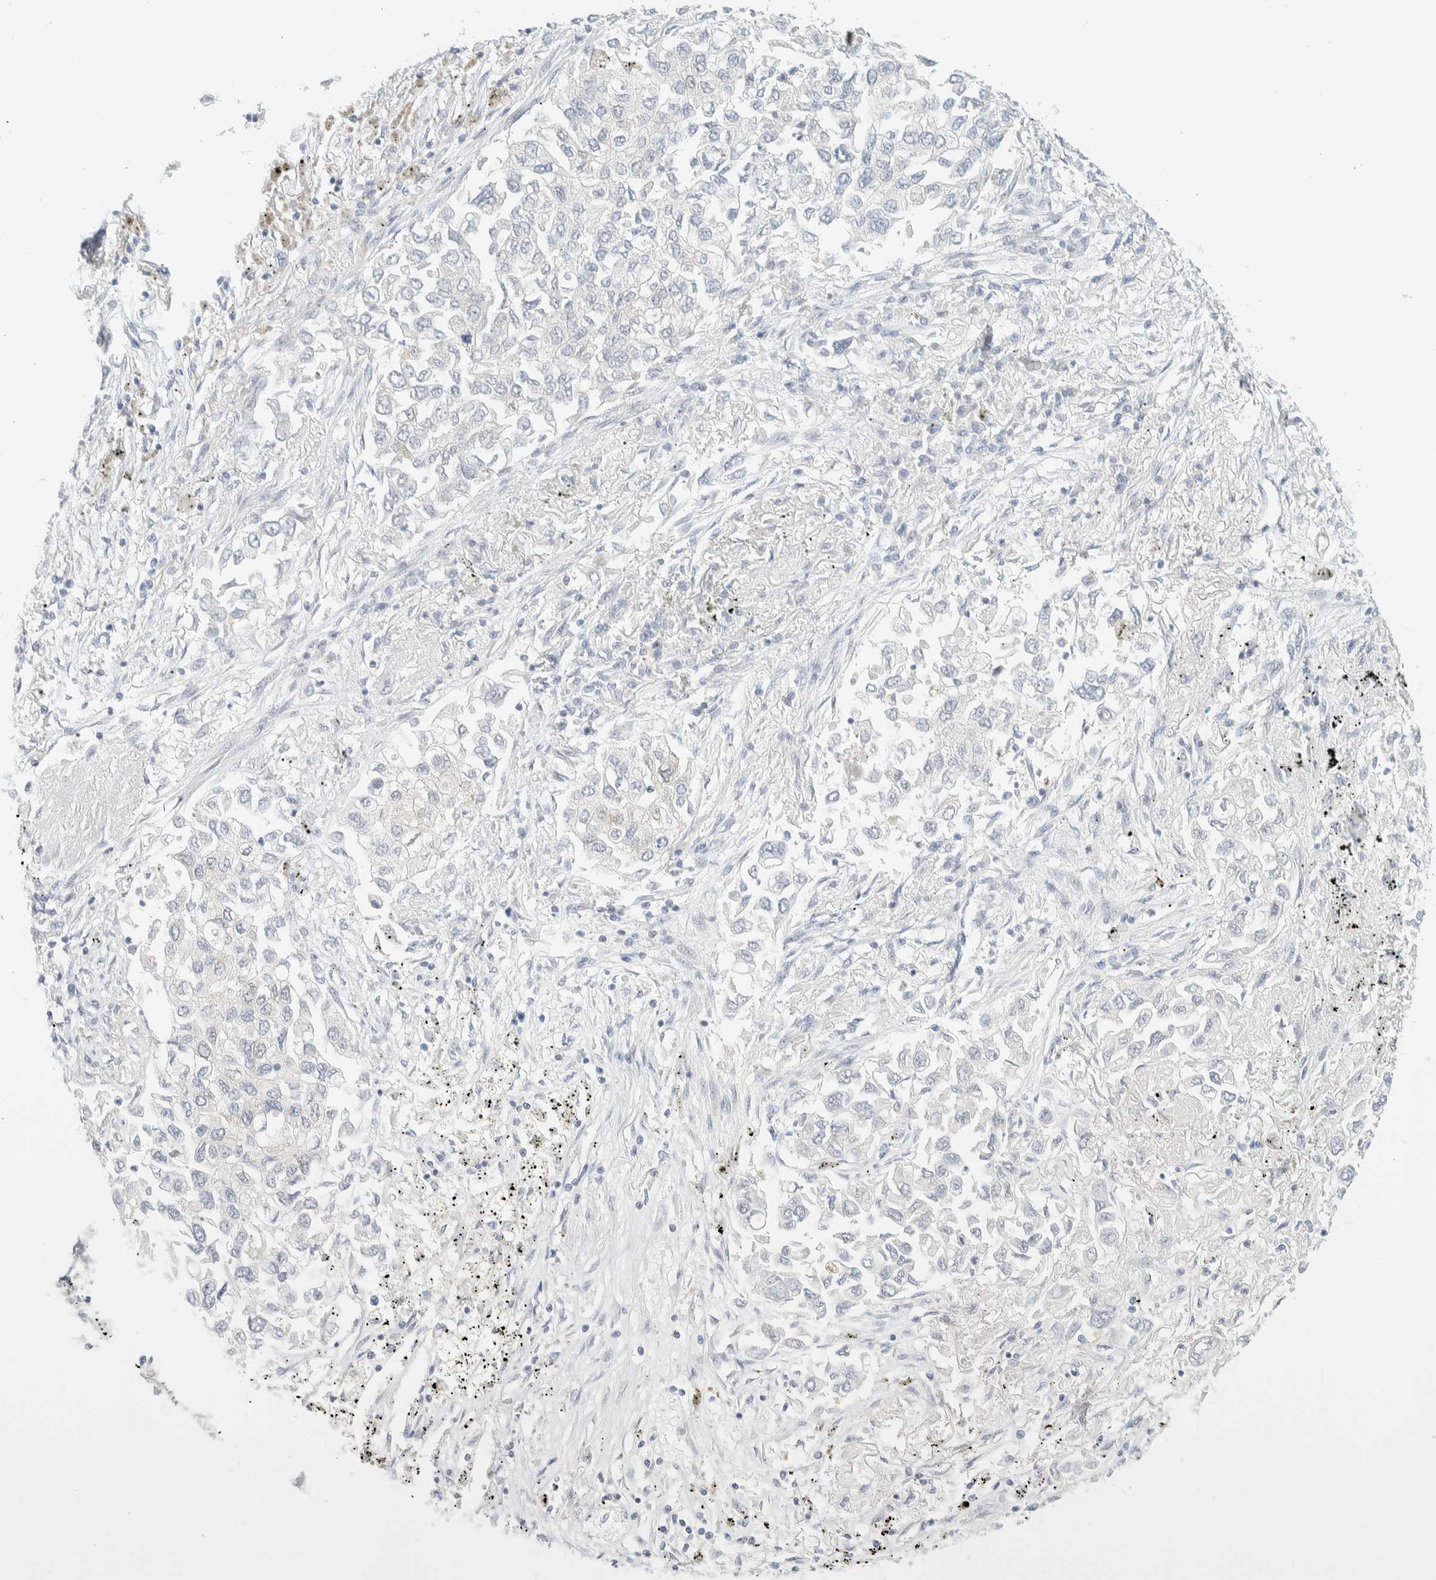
{"staining": {"intensity": "negative", "quantity": "none", "location": "none"}, "tissue": "lung cancer", "cell_type": "Tumor cells", "image_type": "cancer", "snomed": [{"axis": "morphology", "description": "Inflammation, NOS"}, {"axis": "morphology", "description": "Adenocarcinoma, NOS"}, {"axis": "topography", "description": "Lung"}], "caption": "Tumor cells show no significant expression in lung cancer. (DAB immunohistochemistry, high magnification).", "gene": "PCYT2", "patient": {"sex": "male", "age": 63}}